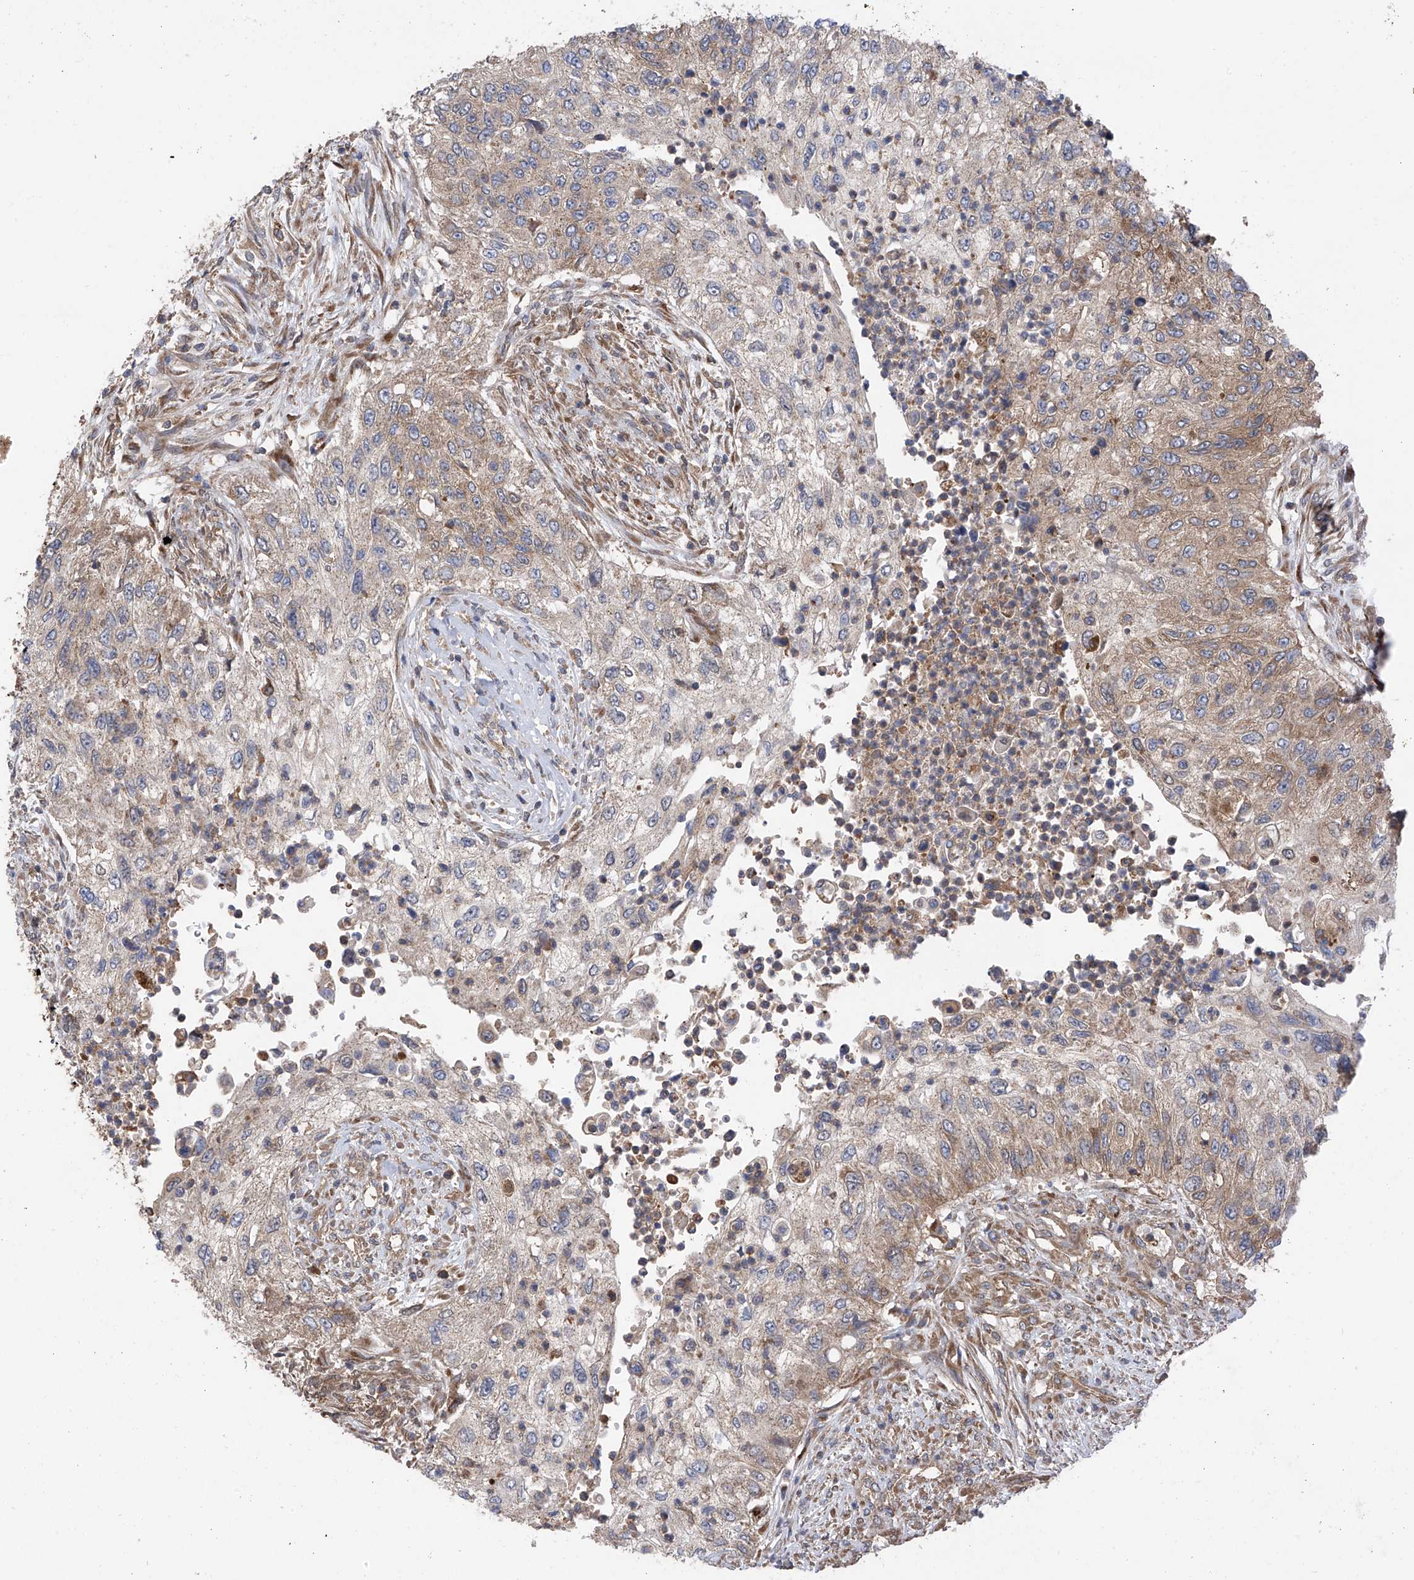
{"staining": {"intensity": "weak", "quantity": "25%-75%", "location": "cytoplasmic/membranous"}, "tissue": "urothelial cancer", "cell_type": "Tumor cells", "image_type": "cancer", "snomed": [{"axis": "morphology", "description": "Urothelial carcinoma, High grade"}, {"axis": "topography", "description": "Urinary bladder"}], "caption": "High-power microscopy captured an immunohistochemistry (IHC) micrograph of urothelial cancer, revealing weak cytoplasmic/membranous positivity in approximately 25%-75% of tumor cells. The staining is performed using DAB (3,3'-diaminobenzidine) brown chromogen to label protein expression. The nuclei are counter-stained blue using hematoxylin.", "gene": "CHPF", "patient": {"sex": "female", "age": 60}}